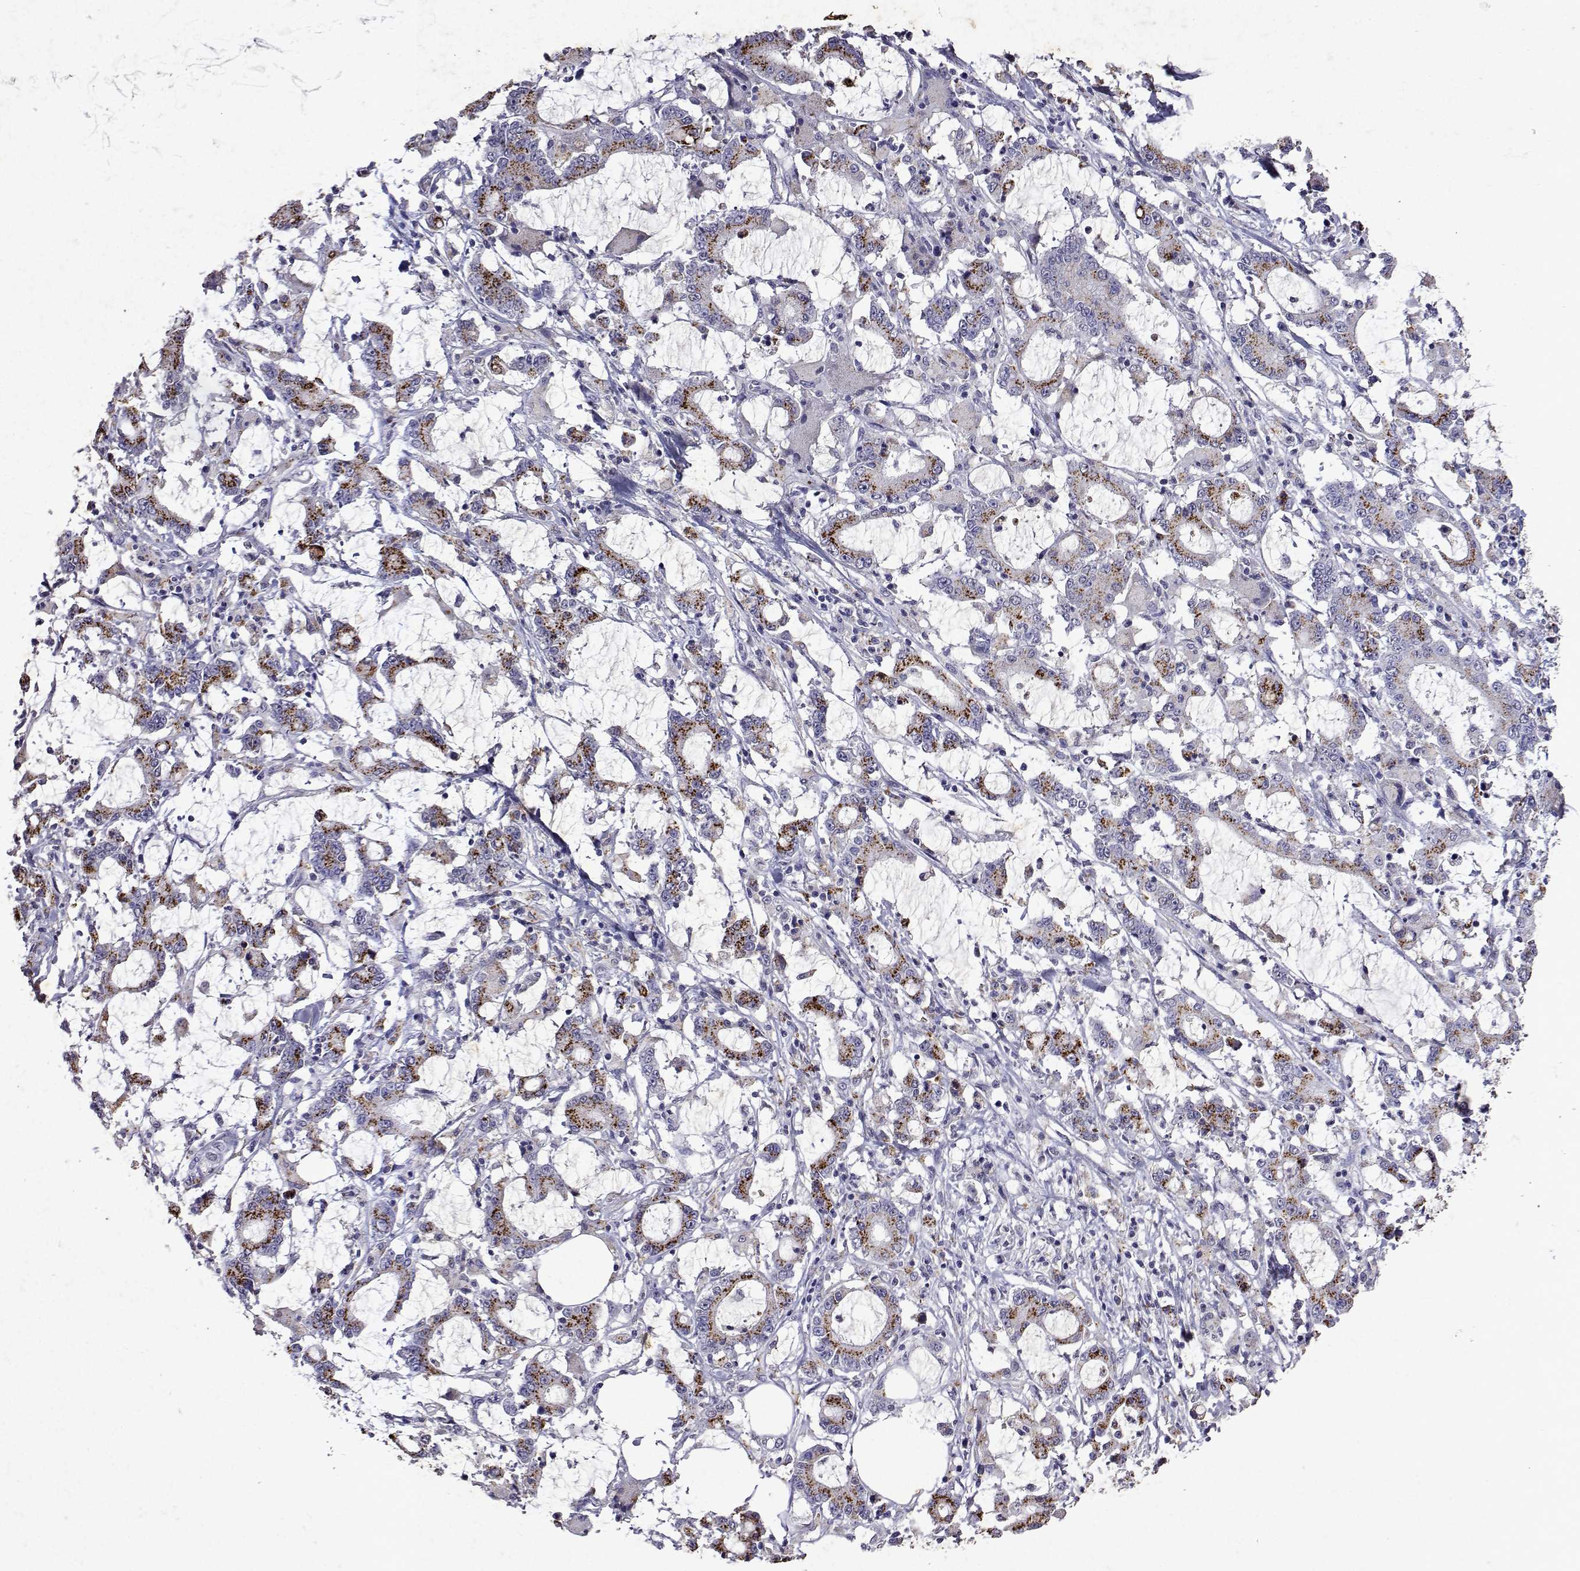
{"staining": {"intensity": "moderate", "quantity": ">75%", "location": "cytoplasmic/membranous"}, "tissue": "stomach cancer", "cell_type": "Tumor cells", "image_type": "cancer", "snomed": [{"axis": "morphology", "description": "Adenocarcinoma, NOS"}, {"axis": "topography", "description": "Stomach, upper"}], "caption": "Immunohistochemical staining of stomach cancer displays medium levels of moderate cytoplasmic/membranous protein staining in about >75% of tumor cells.", "gene": "DUSP28", "patient": {"sex": "male", "age": 68}}